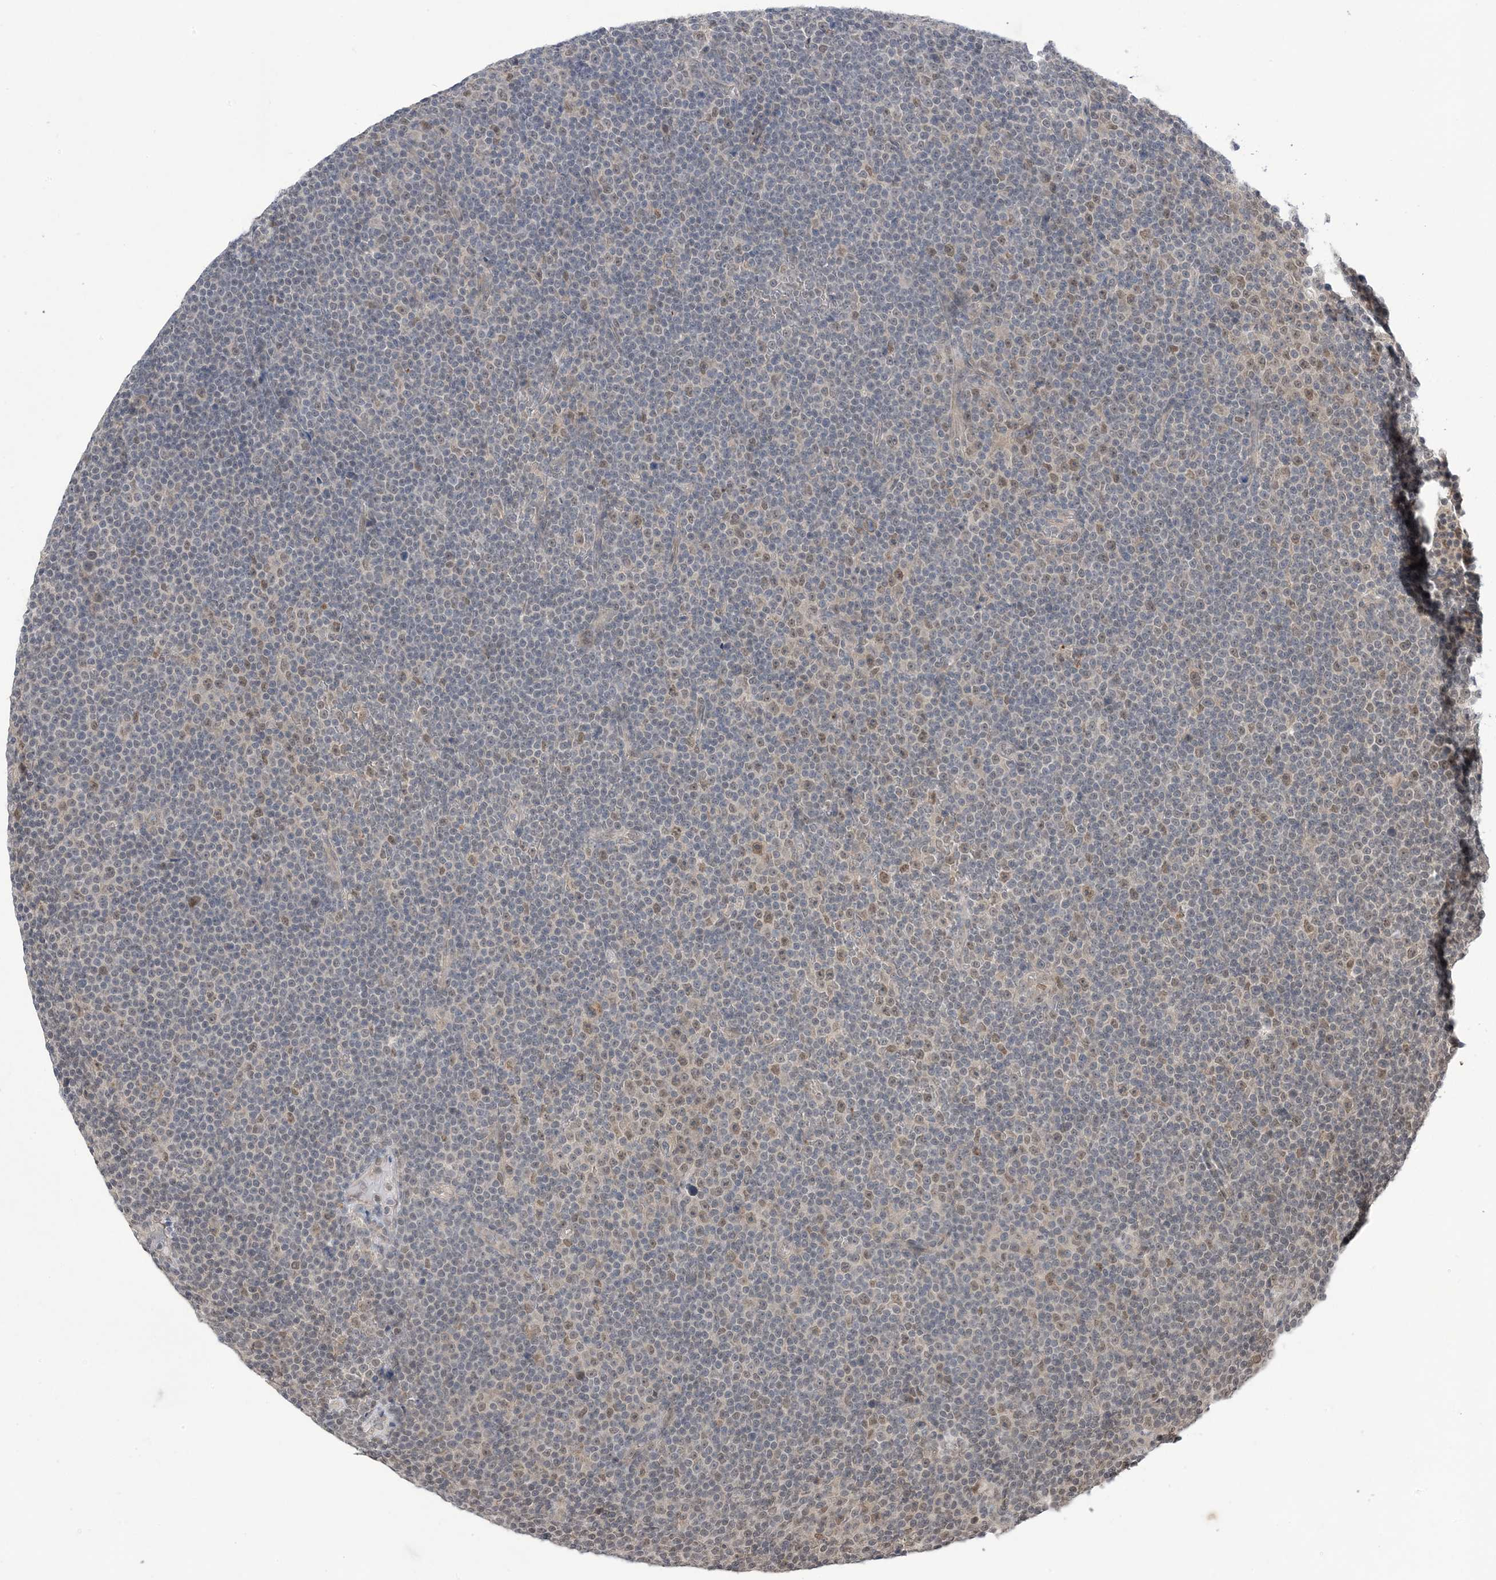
{"staining": {"intensity": "negative", "quantity": "none", "location": "none"}, "tissue": "lymphoma", "cell_type": "Tumor cells", "image_type": "cancer", "snomed": [{"axis": "morphology", "description": "Malignant lymphoma, non-Hodgkin's type, Low grade"}, {"axis": "topography", "description": "Lymph node"}], "caption": "Immunohistochemistry (IHC) of human lymphoma displays no staining in tumor cells. The staining is performed using DAB brown chromogen with nuclei counter-stained in using hematoxylin.", "gene": "RANBP9", "patient": {"sex": "female", "age": 67}}